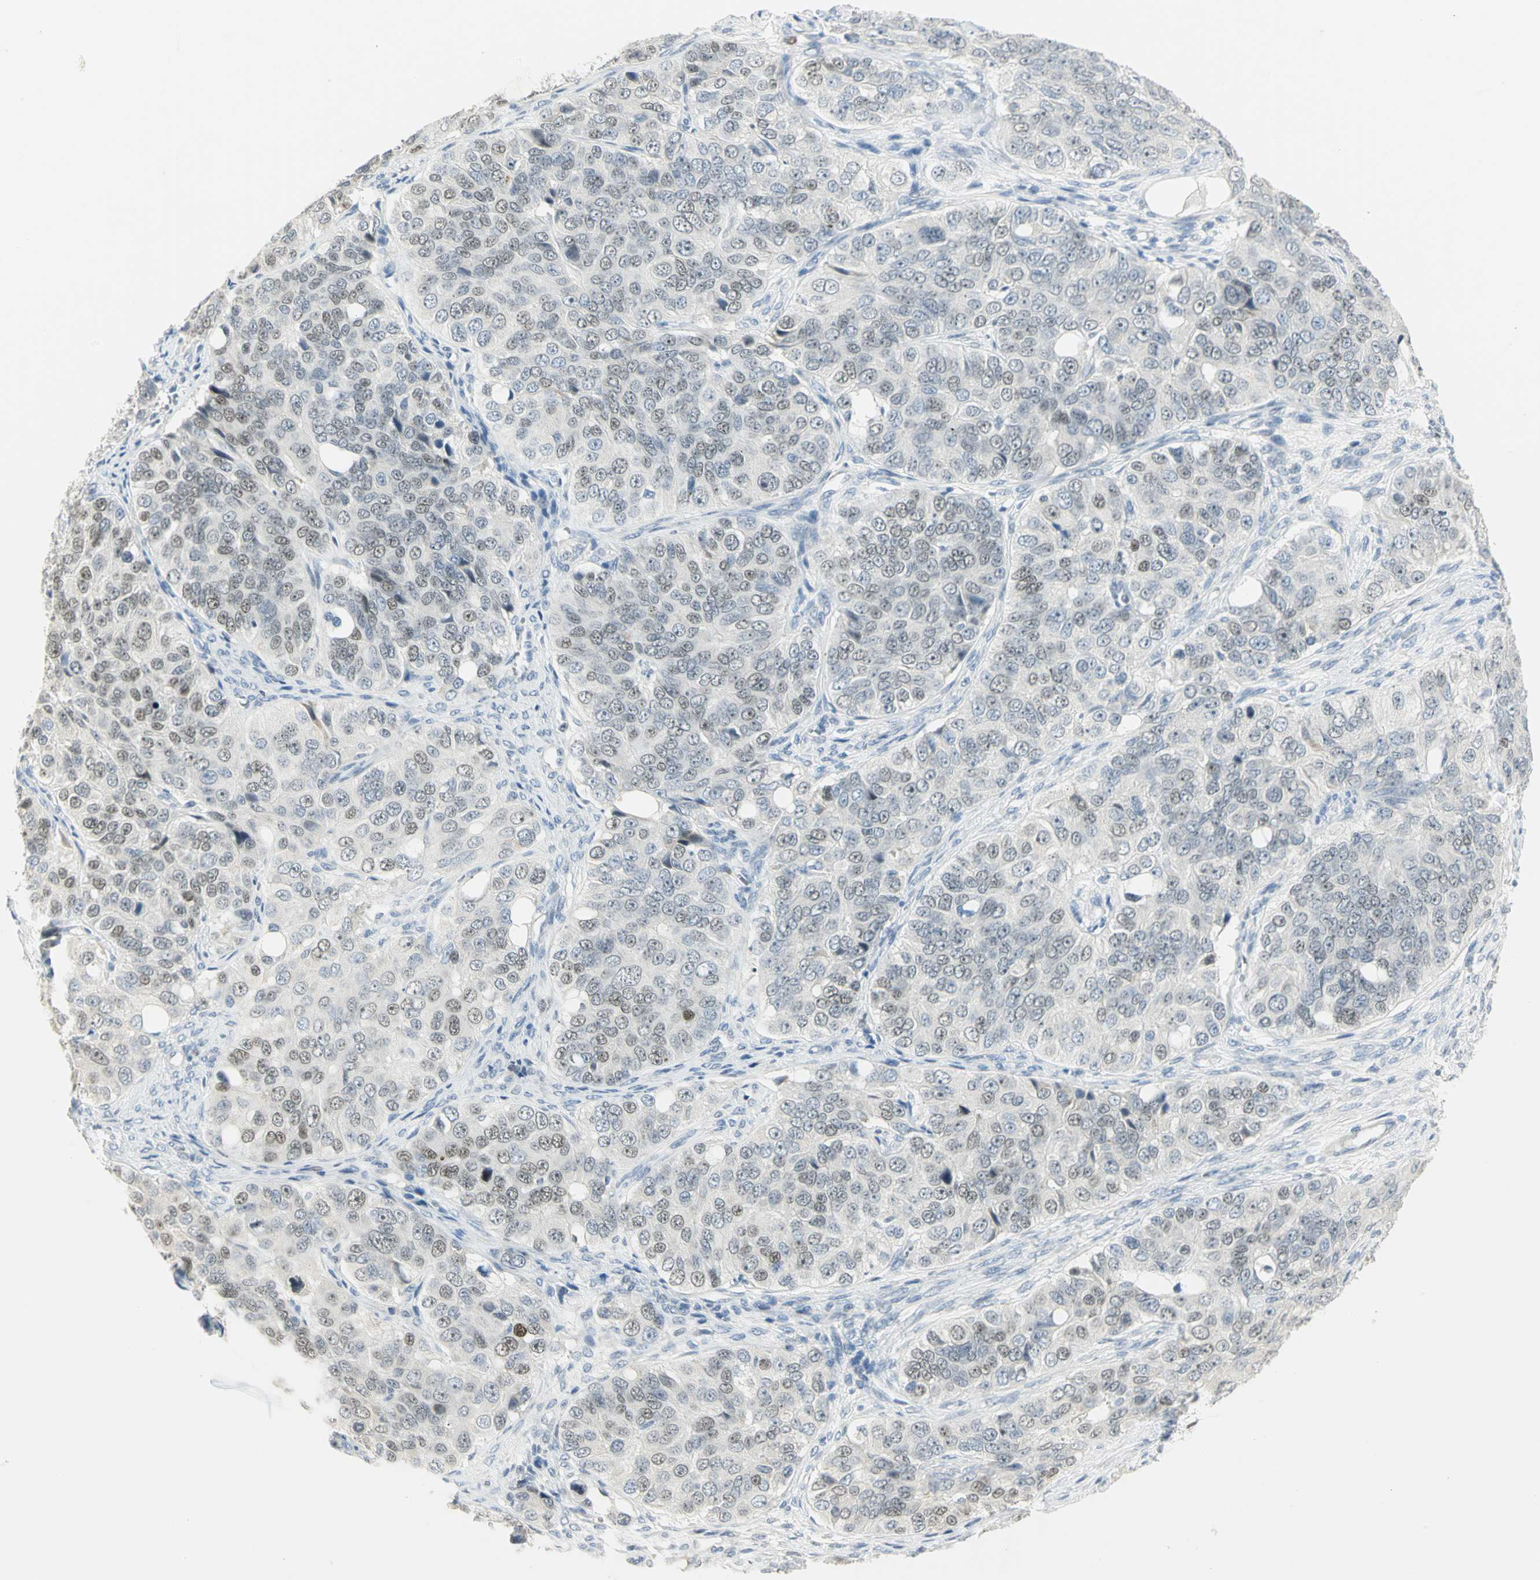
{"staining": {"intensity": "strong", "quantity": "25%-75%", "location": "nuclear"}, "tissue": "ovarian cancer", "cell_type": "Tumor cells", "image_type": "cancer", "snomed": [{"axis": "morphology", "description": "Carcinoma, endometroid"}, {"axis": "topography", "description": "Ovary"}], "caption": "The micrograph displays staining of ovarian cancer, revealing strong nuclear protein positivity (brown color) within tumor cells.", "gene": "BCL6", "patient": {"sex": "female", "age": 51}}